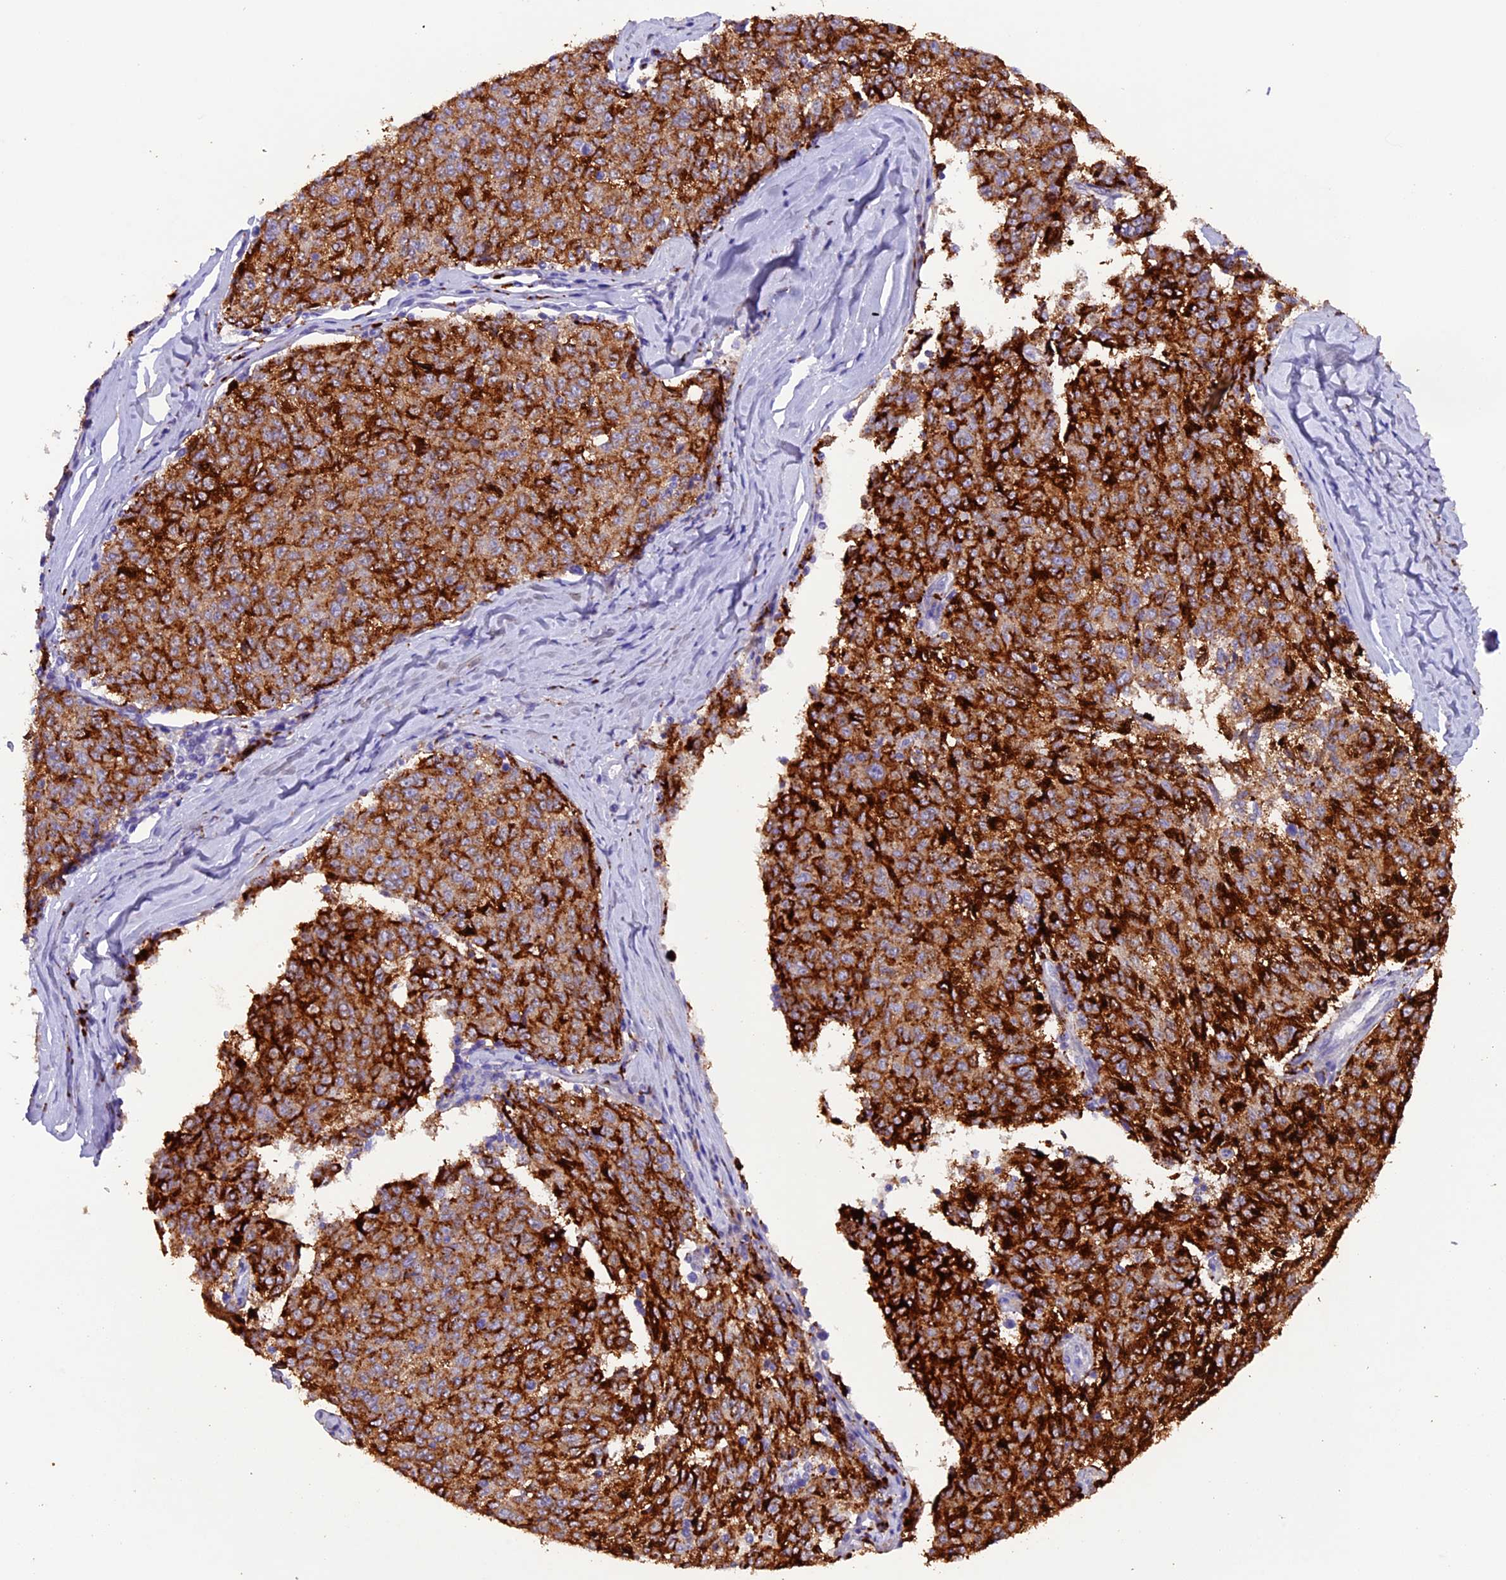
{"staining": {"intensity": "strong", "quantity": ">75%", "location": "cytoplasmic/membranous"}, "tissue": "melanoma", "cell_type": "Tumor cells", "image_type": "cancer", "snomed": [{"axis": "morphology", "description": "Malignant melanoma, NOS"}, {"axis": "topography", "description": "Skin"}], "caption": "Immunohistochemical staining of human melanoma exhibits high levels of strong cytoplasmic/membranous protein staining in approximately >75% of tumor cells. (Brightfield microscopy of DAB IHC at high magnification).", "gene": "NCK2", "patient": {"sex": "female", "age": 72}}